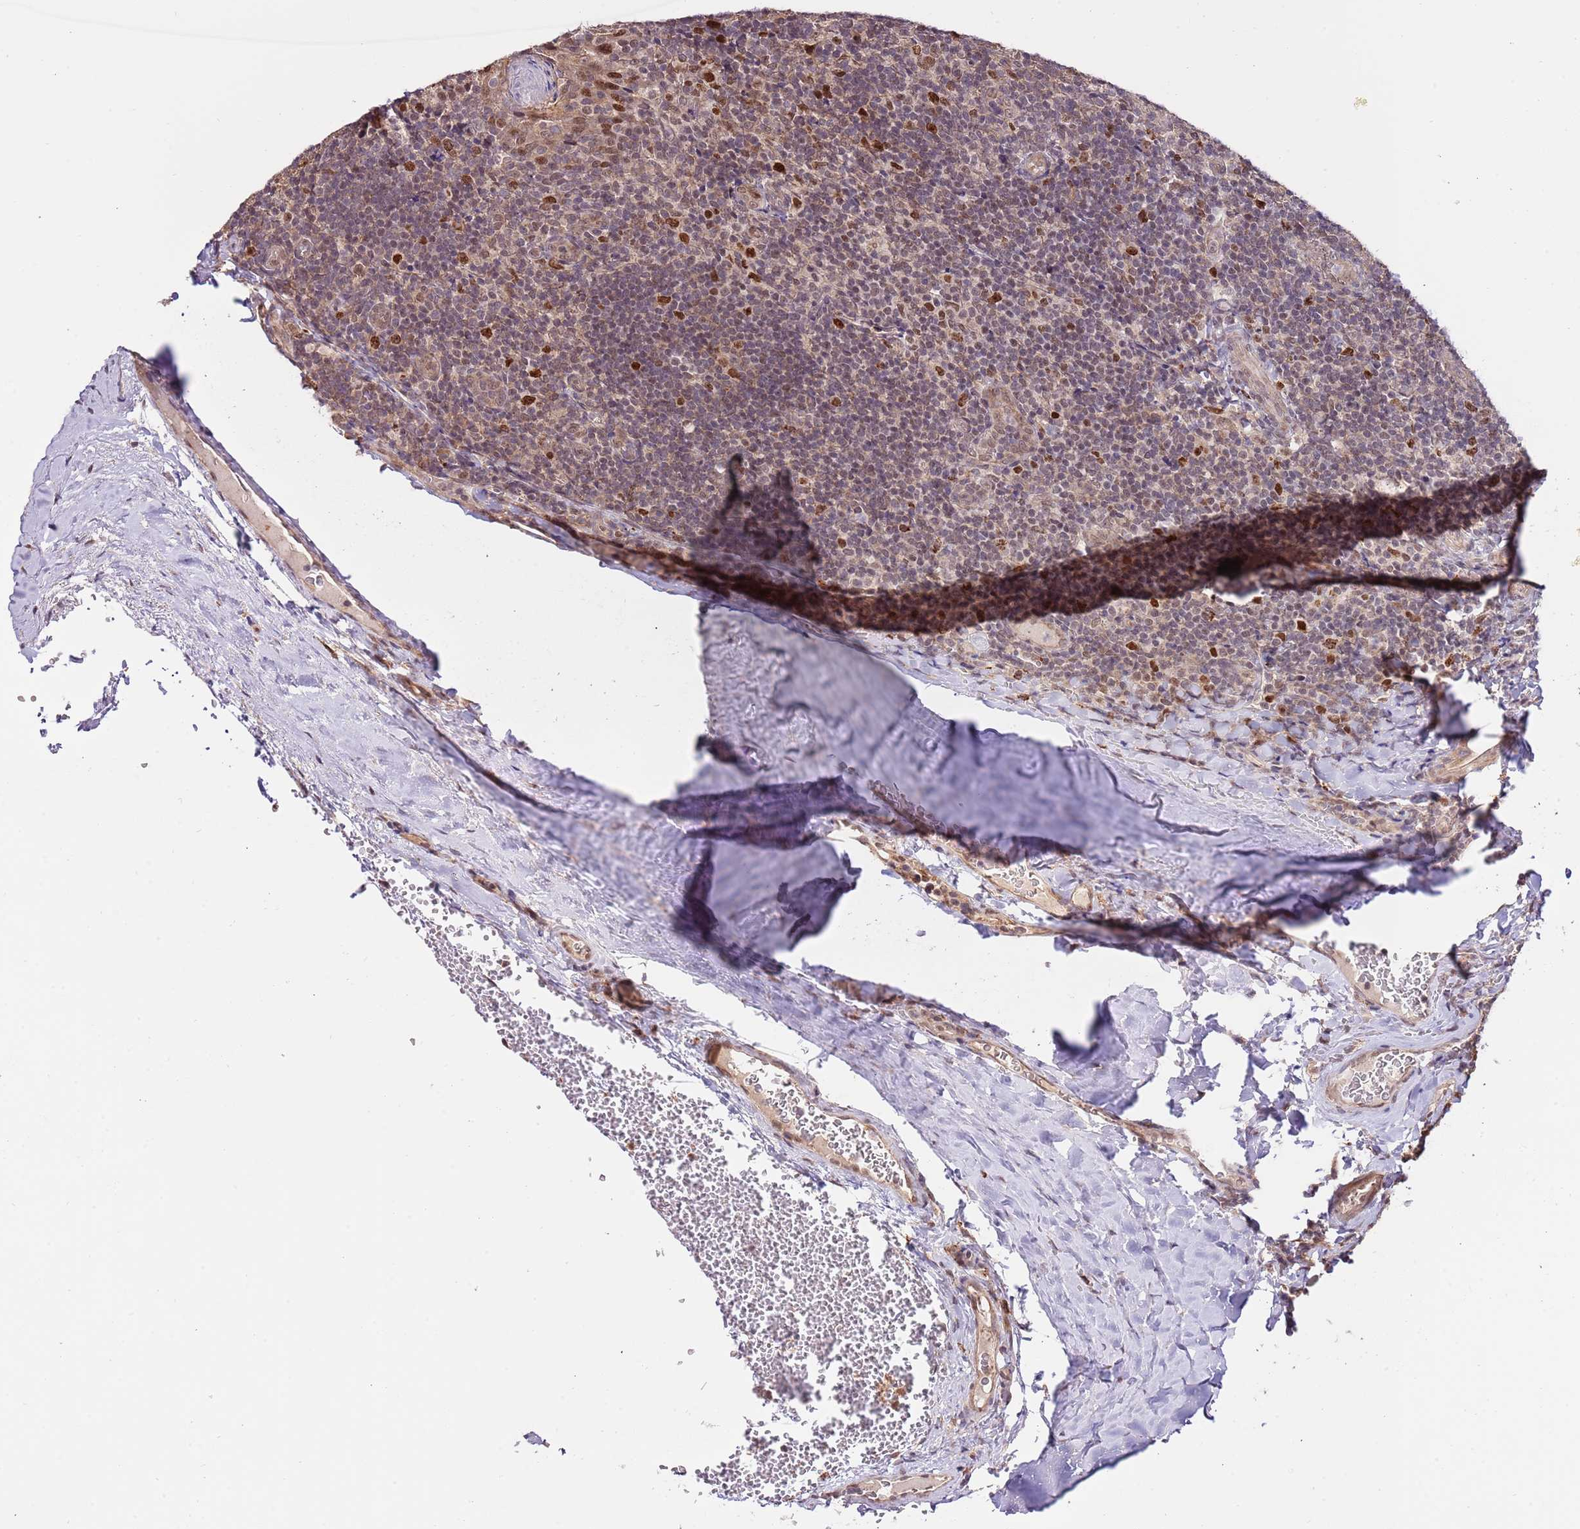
{"staining": {"intensity": "strong", "quantity": ">75%", "location": "cytoplasmic/membranous,nuclear"}, "tissue": "tonsil", "cell_type": "Germinal center cells", "image_type": "normal", "snomed": [{"axis": "morphology", "description": "Normal tissue, NOS"}, {"axis": "topography", "description": "Tonsil"}], "caption": "The histopathology image displays immunohistochemical staining of unremarkable tonsil. There is strong cytoplasmic/membranous,nuclear expression is present in about >75% of germinal center cells. Ihc stains the protein of interest in brown and the nuclei are stained blue.", "gene": "RIF1", "patient": {"sex": "male", "age": 17}}